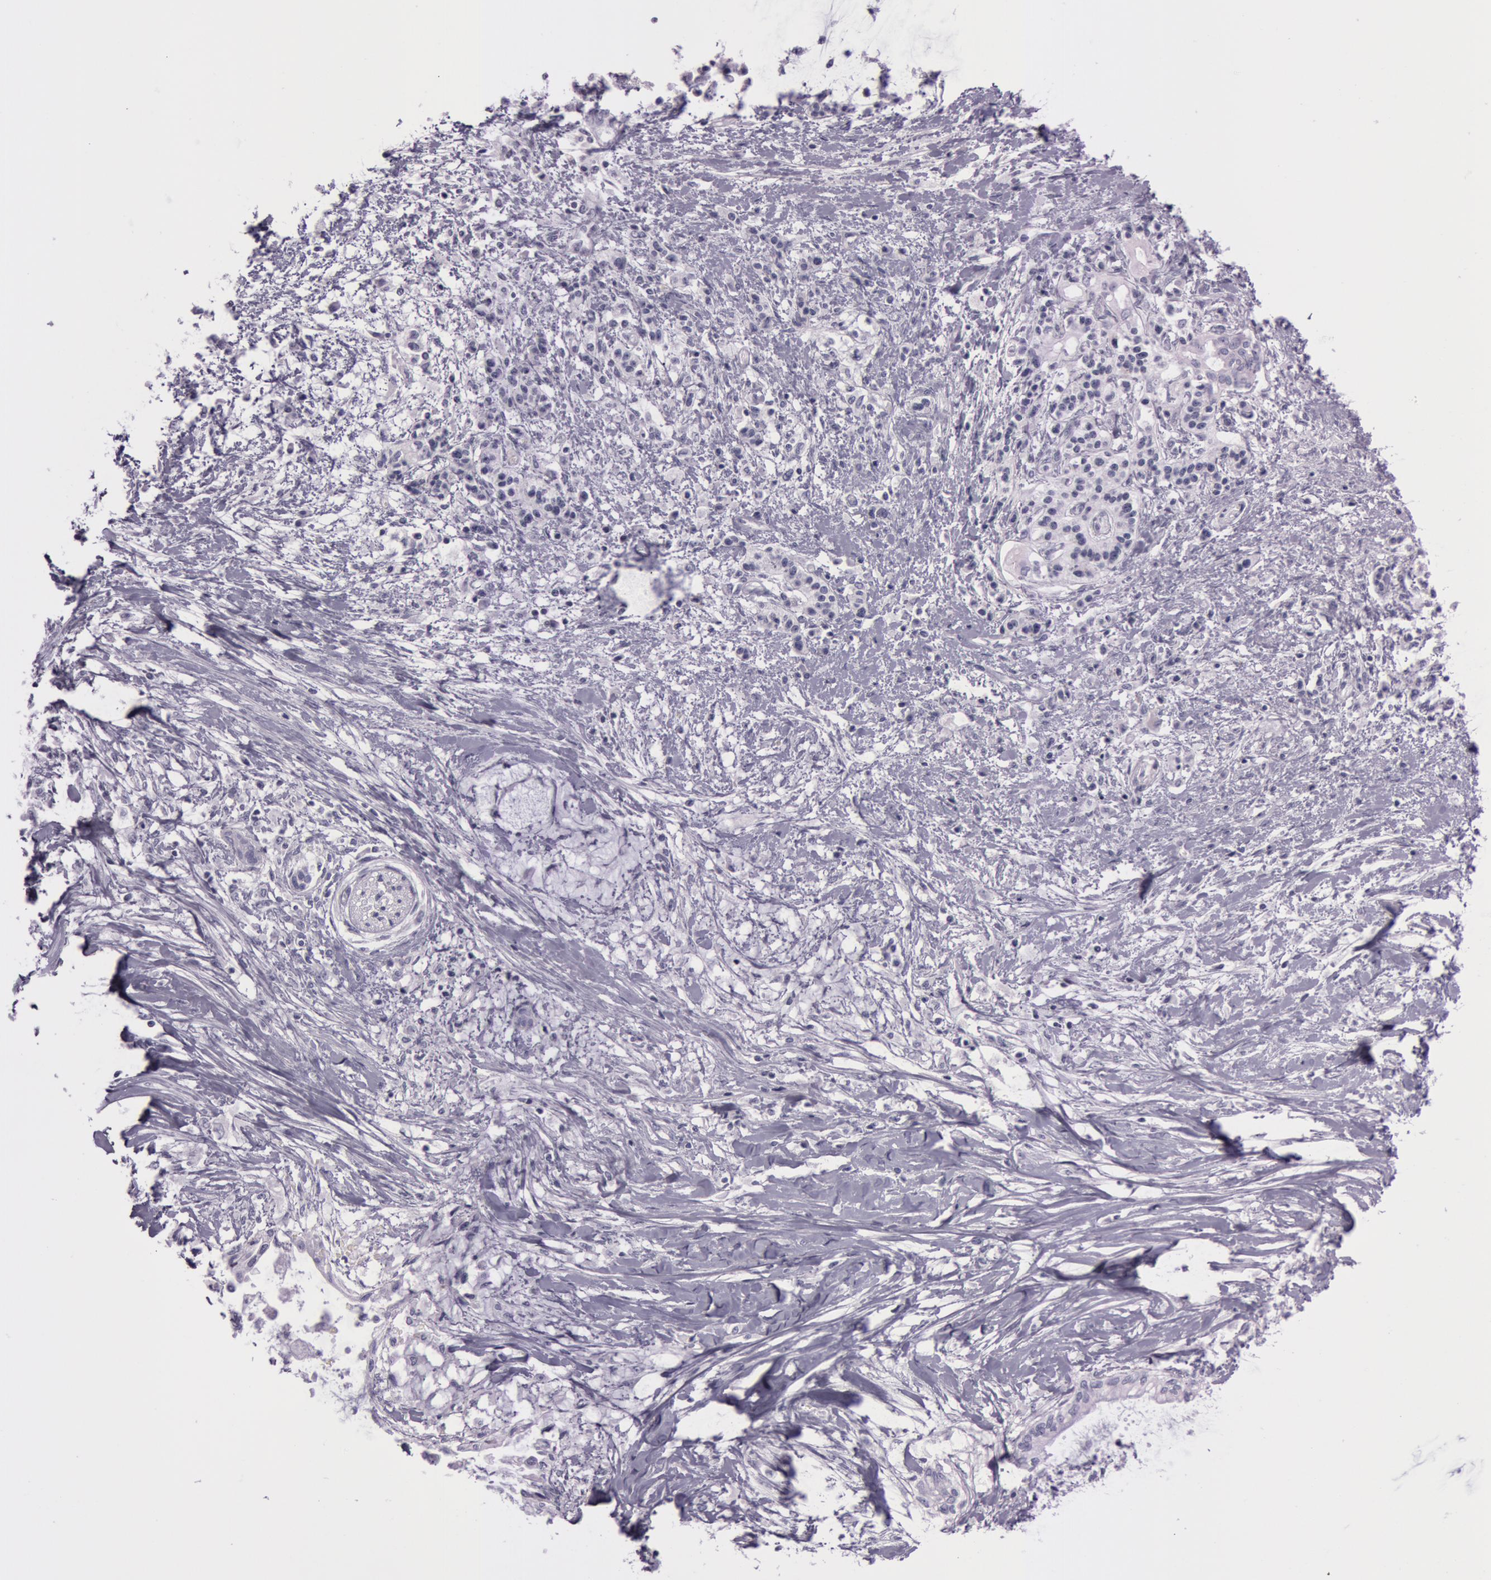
{"staining": {"intensity": "negative", "quantity": "none", "location": "none"}, "tissue": "pancreatic cancer", "cell_type": "Tumor cells", "image_type": "cancer", "snomed": [{"axis": "morphology", "description": "Adenocarcinoma, NOS"}, {"axis": "topography", "description": "Pancreas"}], "caption": "This photomicrograph is of adenocarcinoma (pancreatic) stained with immunohistochemistry to label a protein in brown with the nuclei are counter-stained blue. There is no staining in tumor cells.", "gene": "S100A7", "patient": {"sex": "female", "age": 64}}